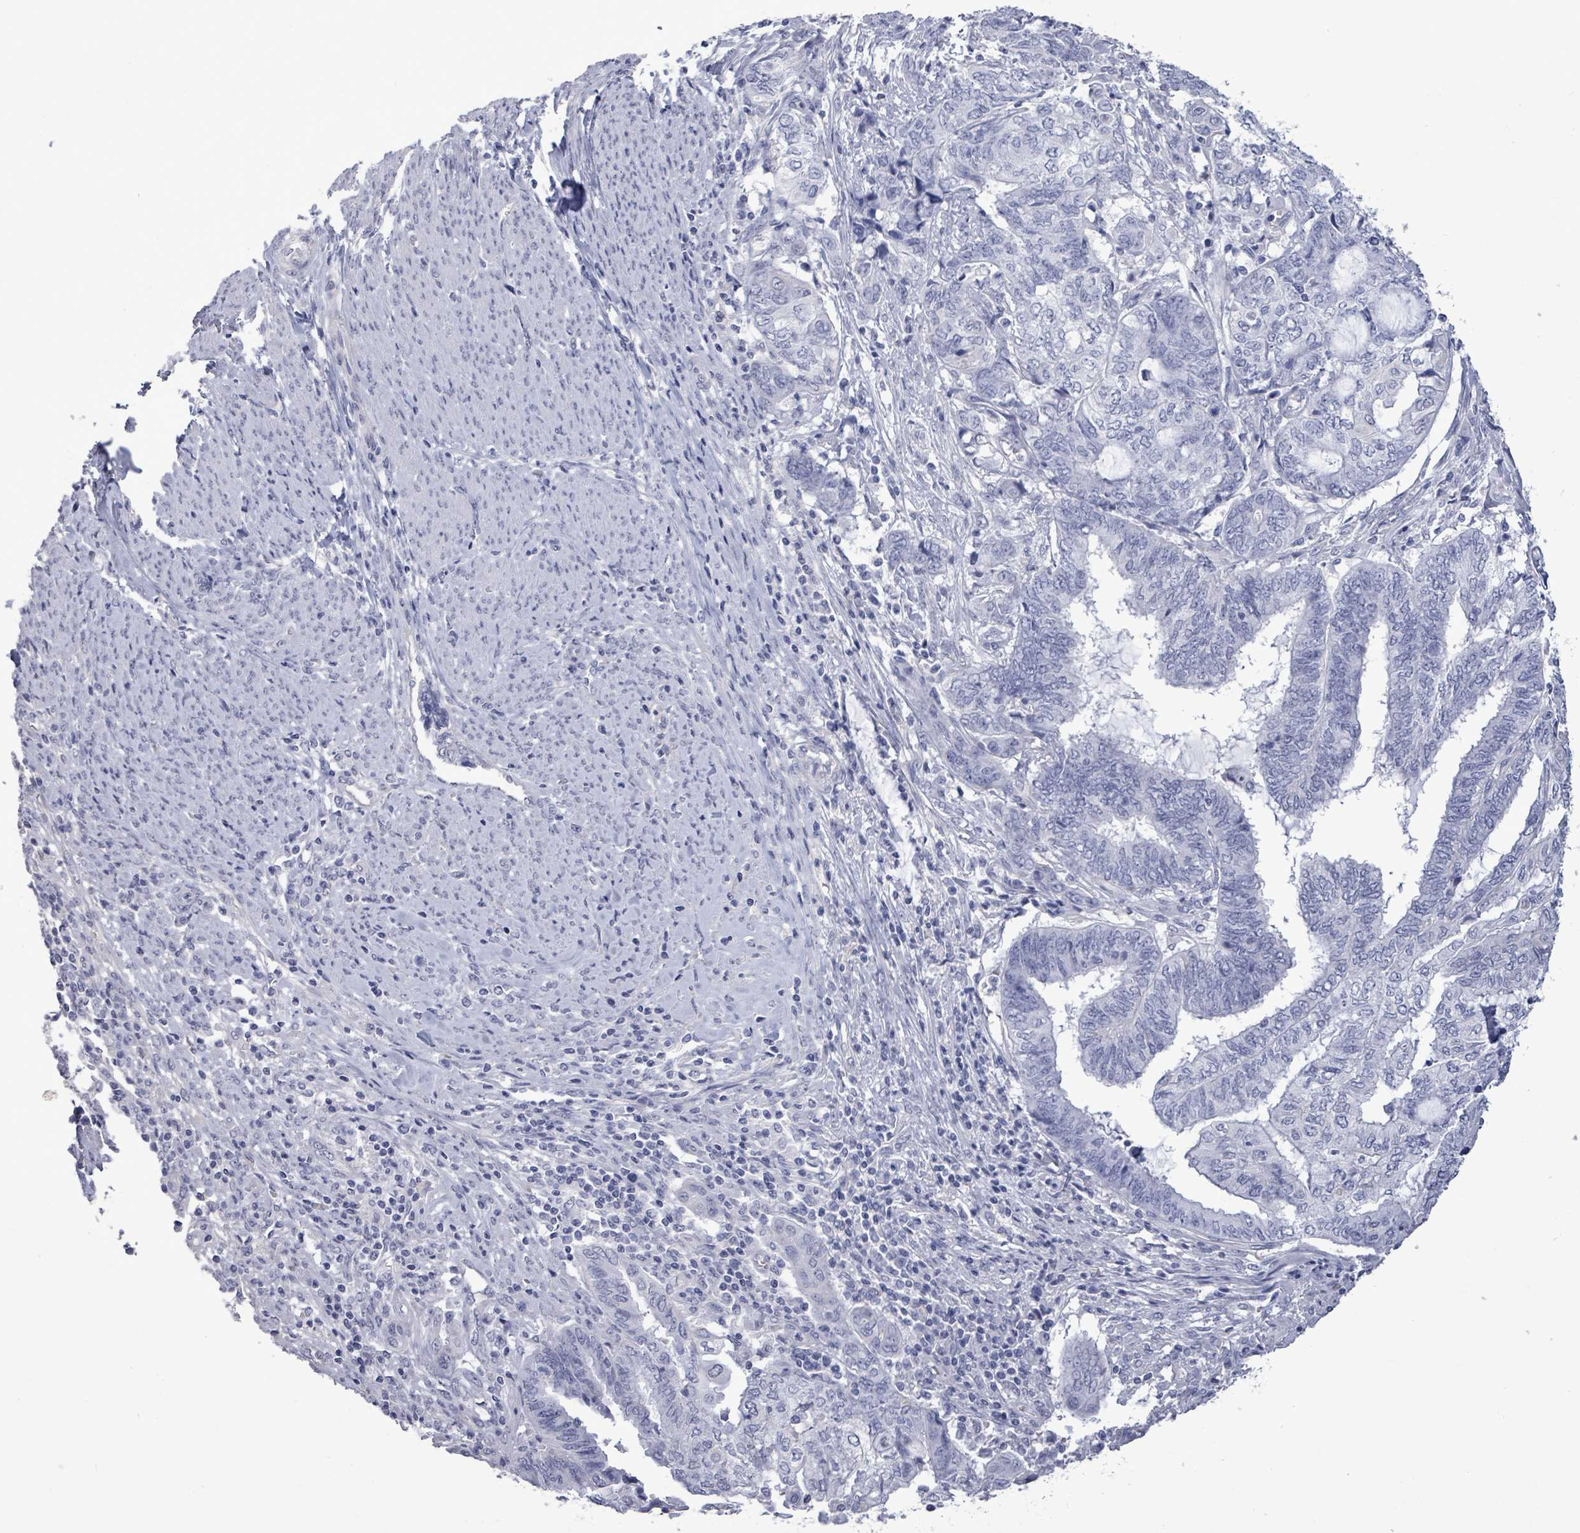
{"staining": {"intensity": "negative", "quantity": "none", "location": "none"}, "tissue": "endometrial cancer", "cell_type": "Tumor cells", "image_type": "cancer", "snomed": [{"axis": "morphology", "description": "Adenocarcinoma, NOS"}, {"axis": "topography", "description": "Uterus"}, {"axis": "topography", "description": "Endometrium"}], "caption": "DAB (3,3'-diaminobenzidine) immunohistochemical staining of adenocarcinoma (endometrial) demonstrates no significant expression in tumor cells.", "gene": "CT45A5", "patient": {"sex": "female", "age": 70}}